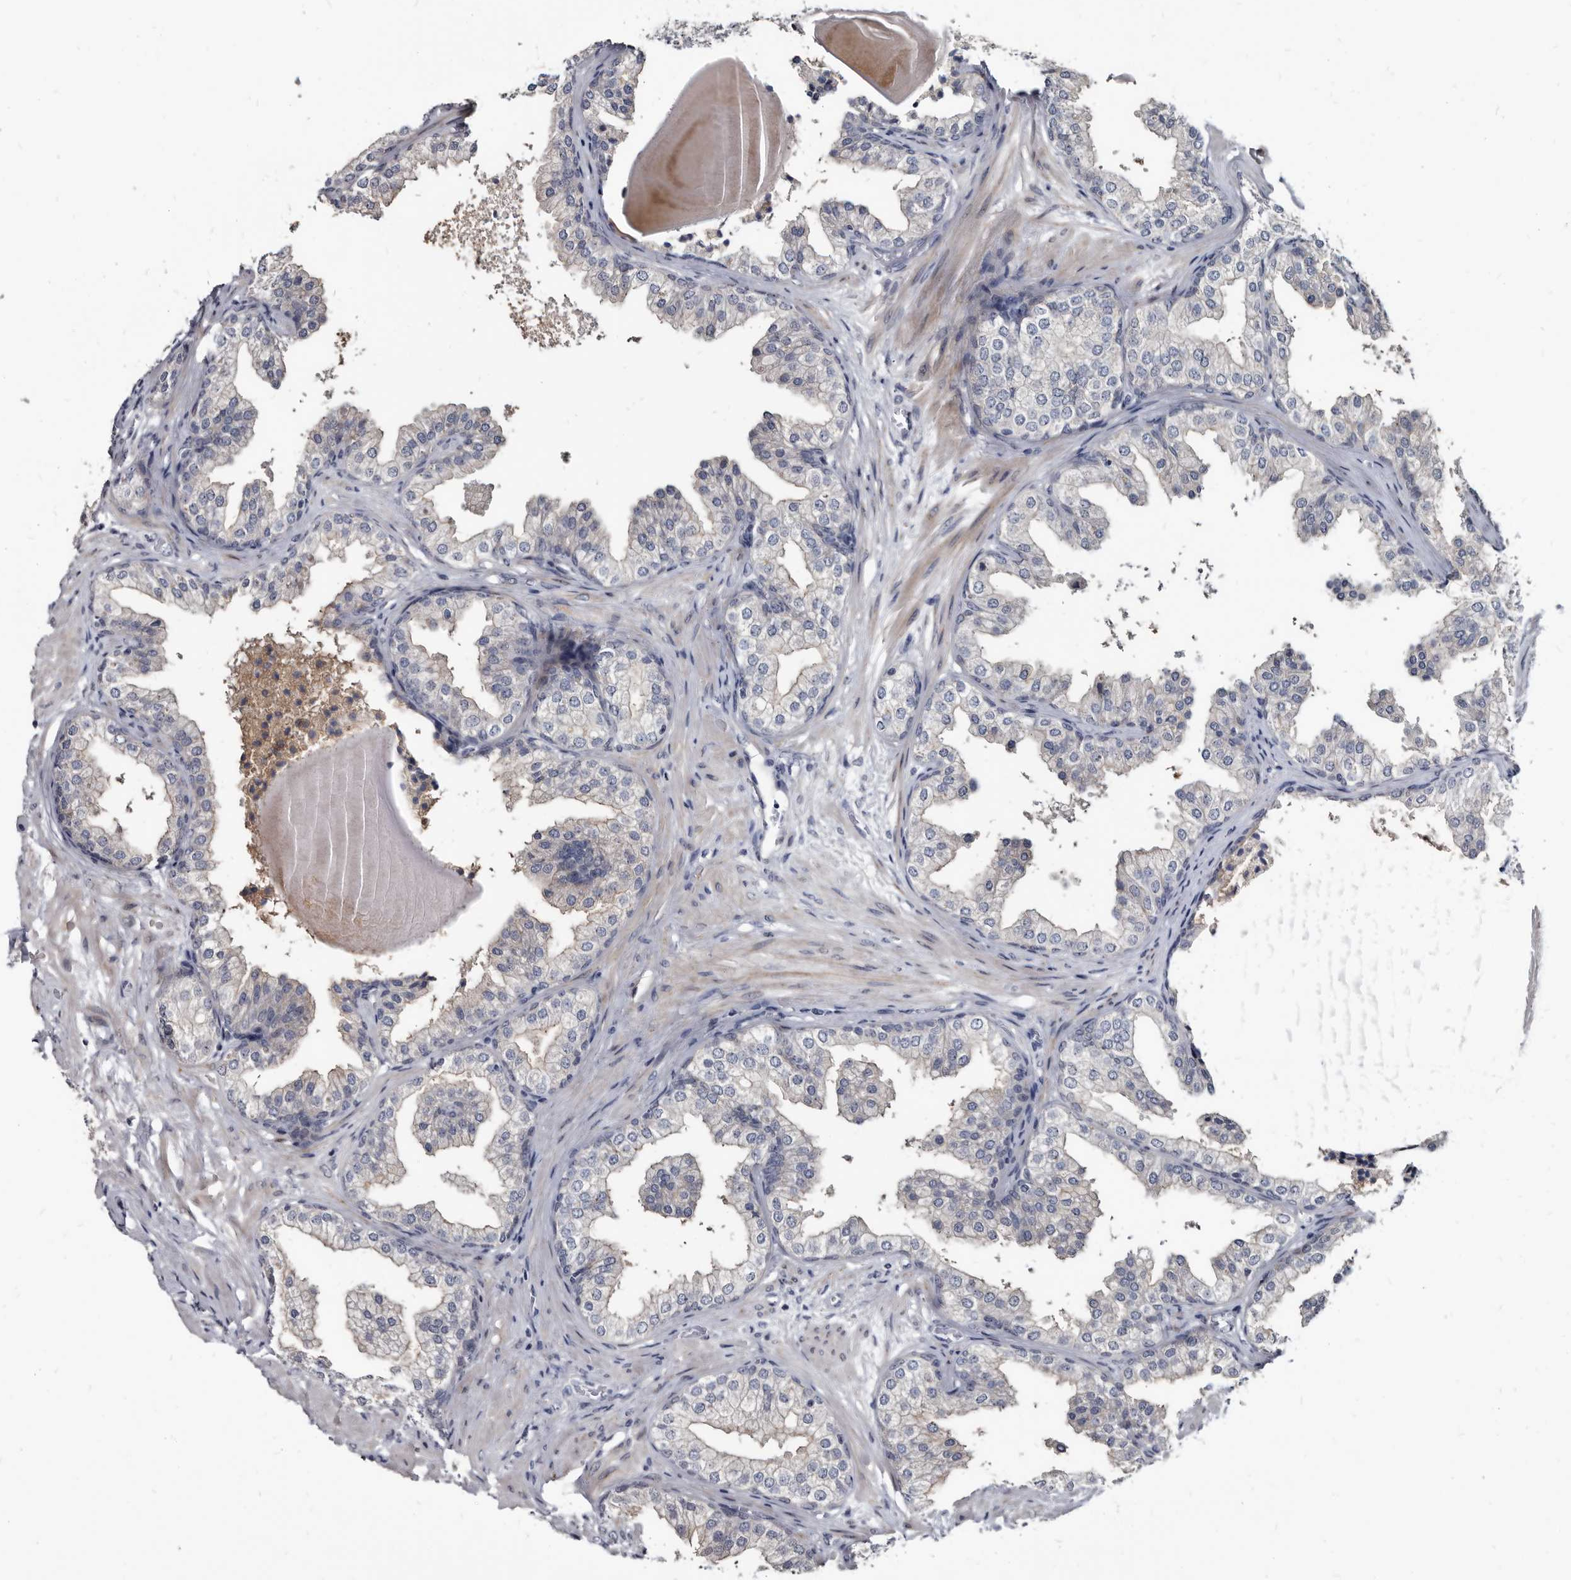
{"staining": {"intensity": "moderate", "quantity": "<25%", "location": "cytoplasmic/membranous"}, "tissue": "prostate", "cell_type": "Glandular cells", "image_type": "normal", "snomed": [{"axis": "morphology", "description": "Normal tissue, NOS"}, {"axis": "topography", "description": "Prostate"}], "caption": "Immunohistochemistry histopathology image of benign prostate: human prostate stained using immunohistochemistry (IHC) displays low levels of moderate protein expression localized specifically in the cytoplasmic/membranous of glandular cells, appearing as a cytoplasmic/membranous brown color.", "gene": "PRSS8", "patient": {"sex": "male", "age": 48}}